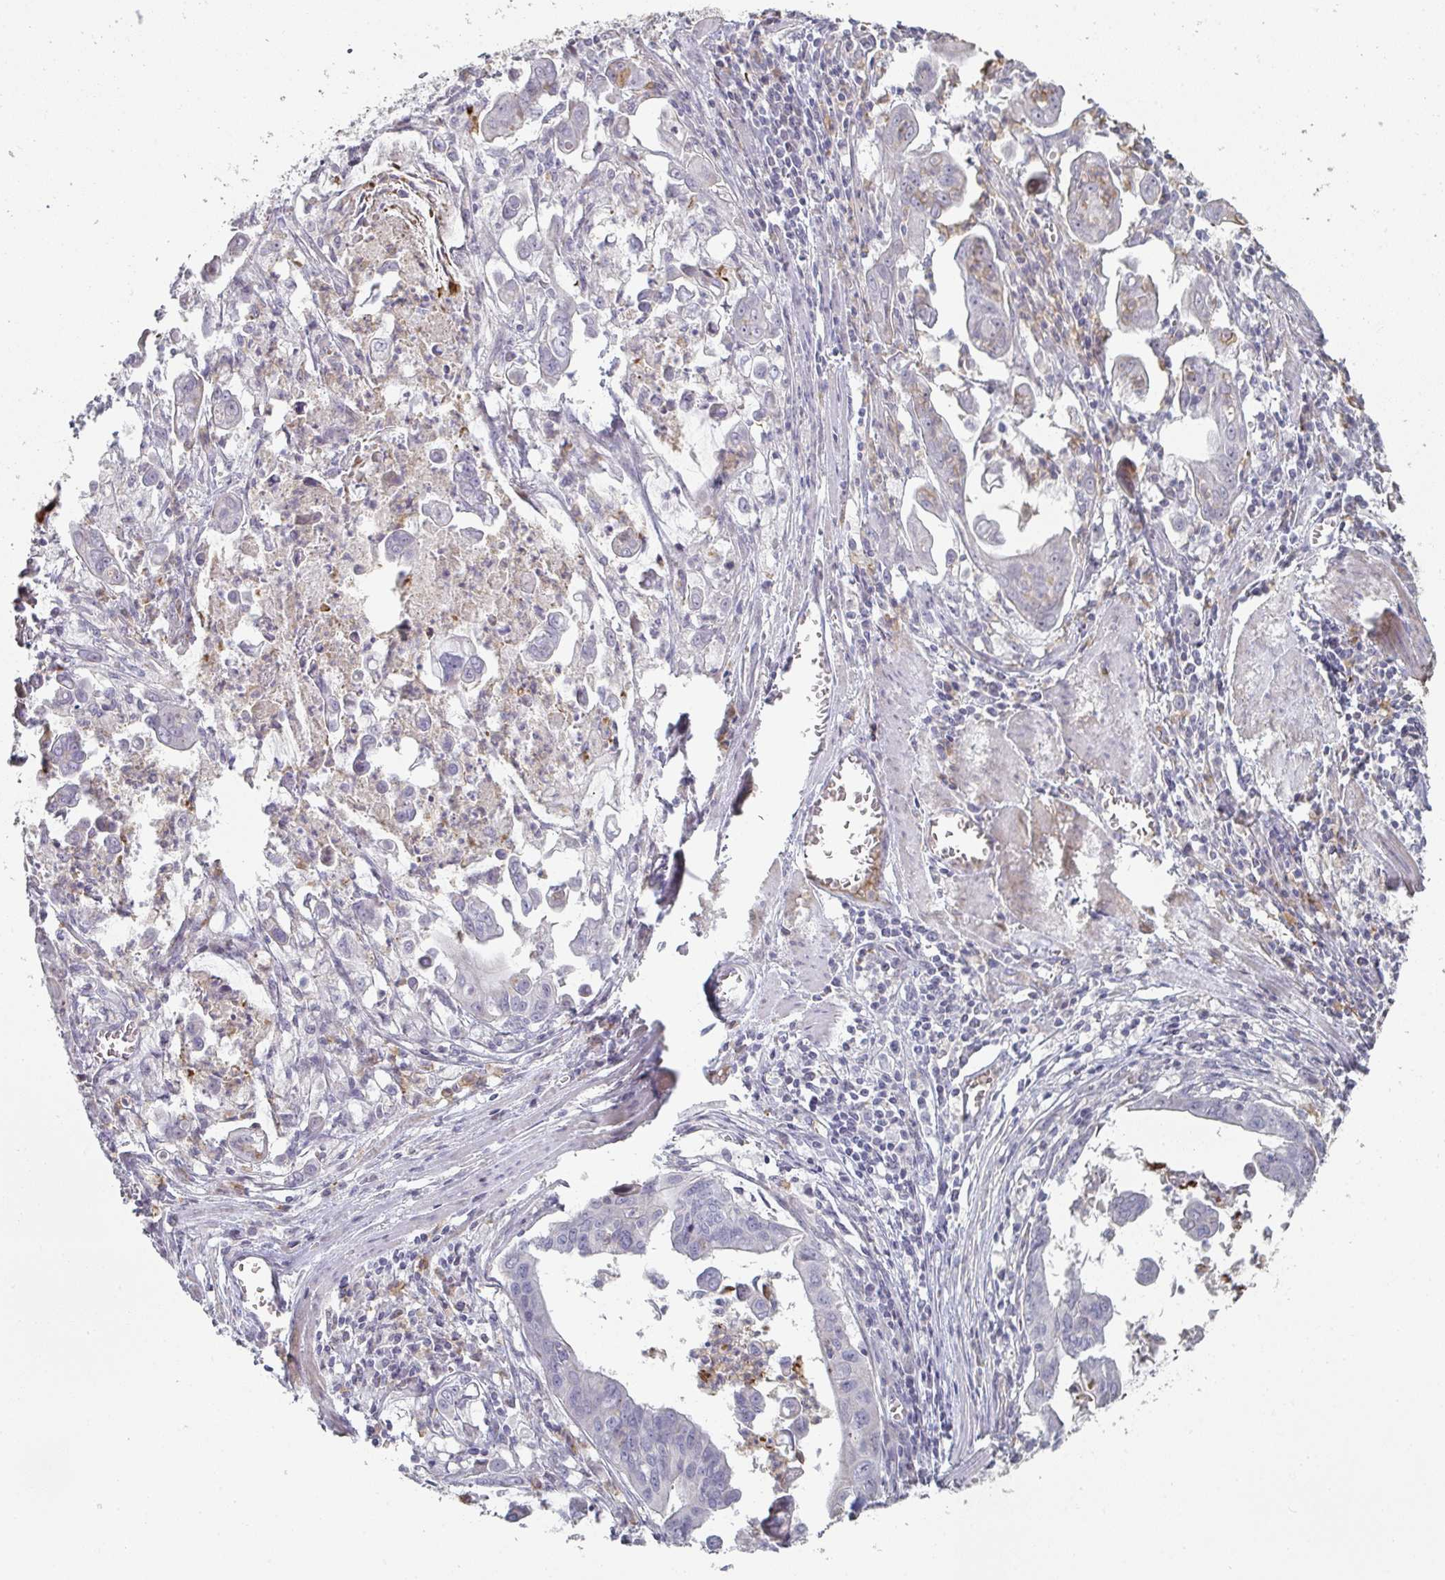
{"staining": {"intensity": "negative", "quantity": "none", "location": "none"}, "tissue": "stomach cancer", "cell_type": "Tumor cells", "image_type": "cancer", "snomed": [{"axis": "morphology", "description": "Adenocarcinoma, NOS"}, {"axis": "topography", "description": "Stomach, upper"}], "caption": "Immunohistochemistry photomicrograph of neoplastic tissue: human stomach cancer stained with DAB (3,3'-diaminobenzidine) reveals no significant protein staining in tumor cells.", "gene": "A1CF", "patient": {"sex": "male", "age": 80}}